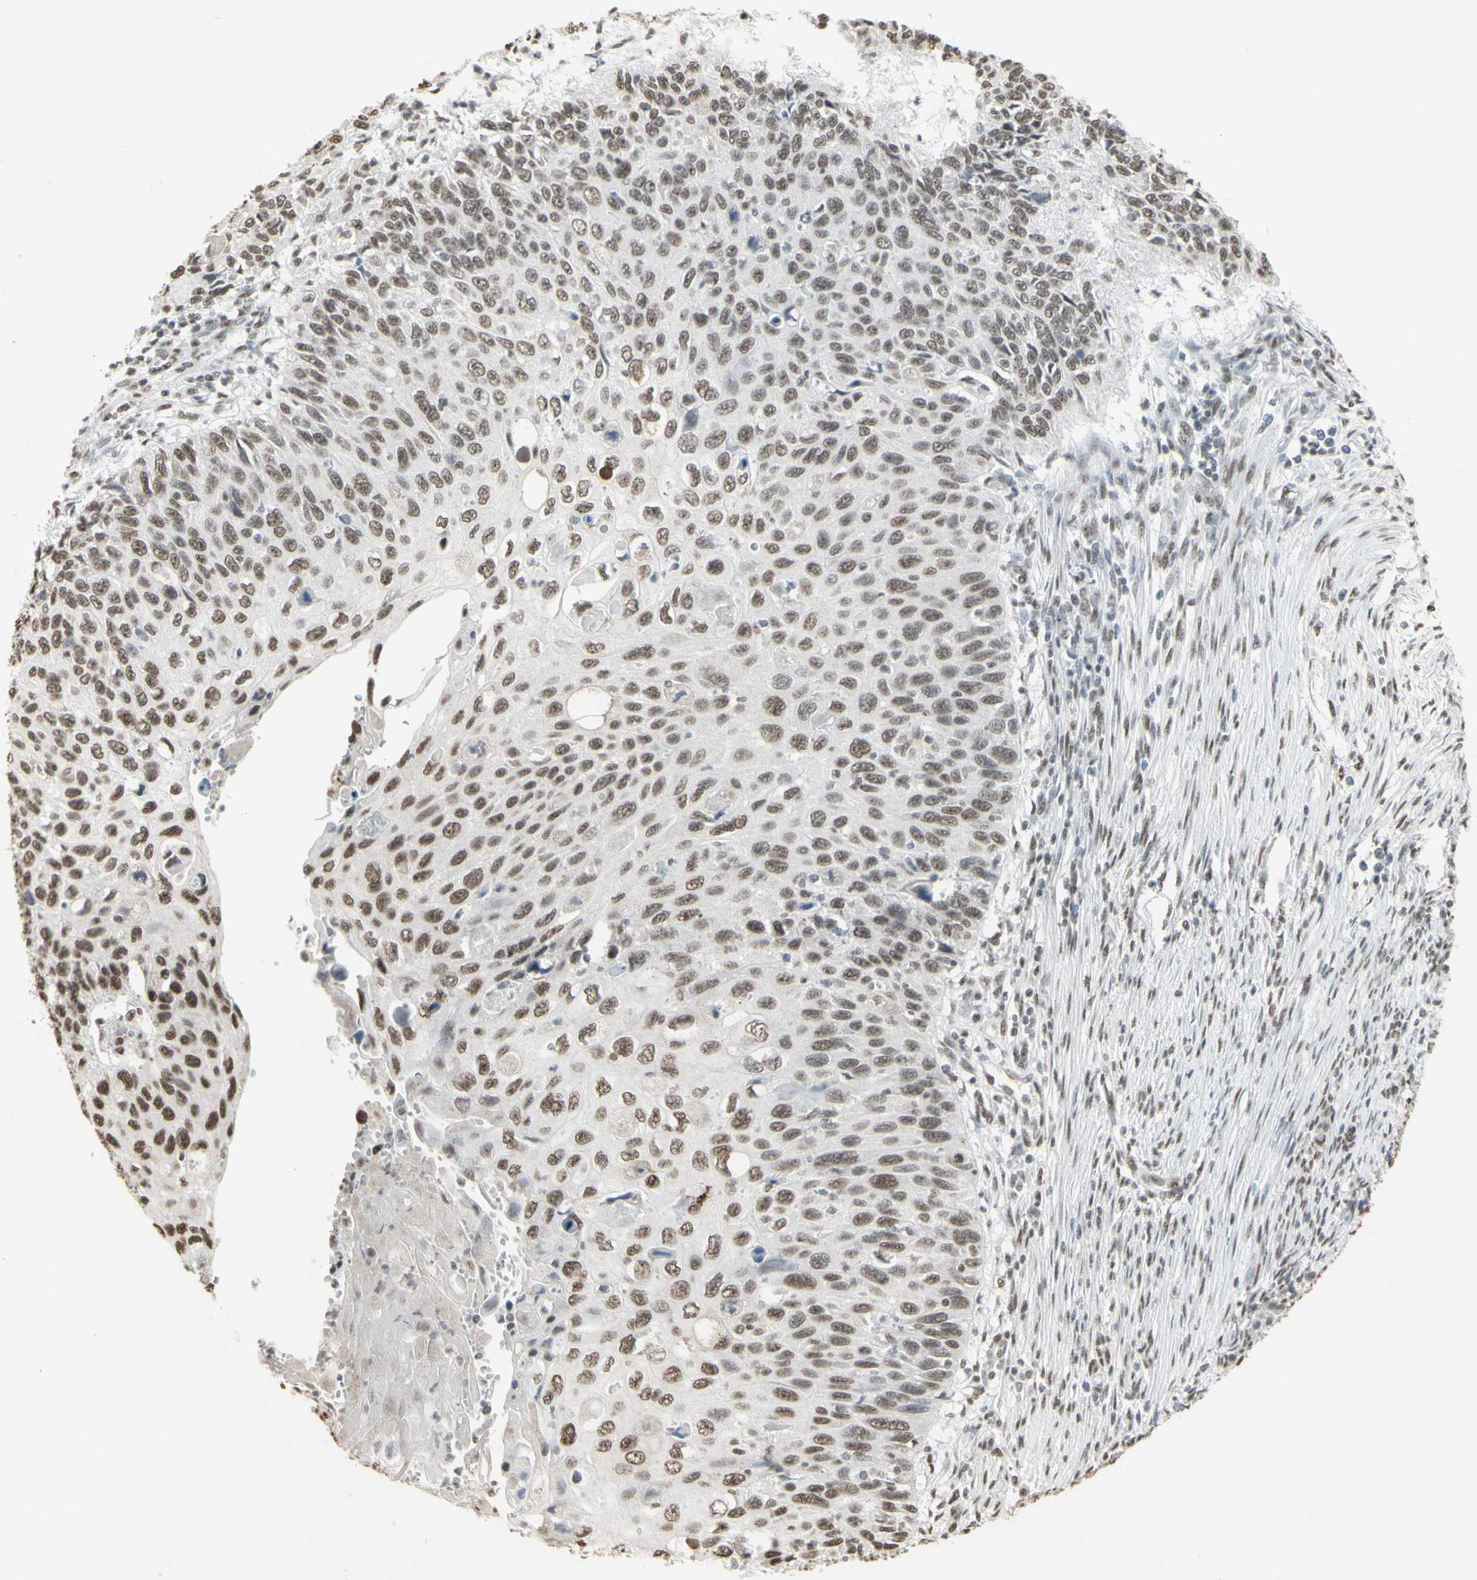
{"staining": {"intensity": "moderate", "quantity": ">75%", "location": "nuclear"}, "tissue": "cervical cancer", "cell_type": "Tumor cells", "image_type": "cancer", "snomed": [{"axis": "morphology", "description": "Squamous cell carcinoma, NOS"}, {"axis": "topography", "description": "Cervix"}], "caption": "About >75% of tumor cells in human cervical cancer display moderate nuclear protein staining as visualized by brown immunohistochemical staining.", "gene": "TRIM28", "patient": {"sex": "female", "age": 70}}